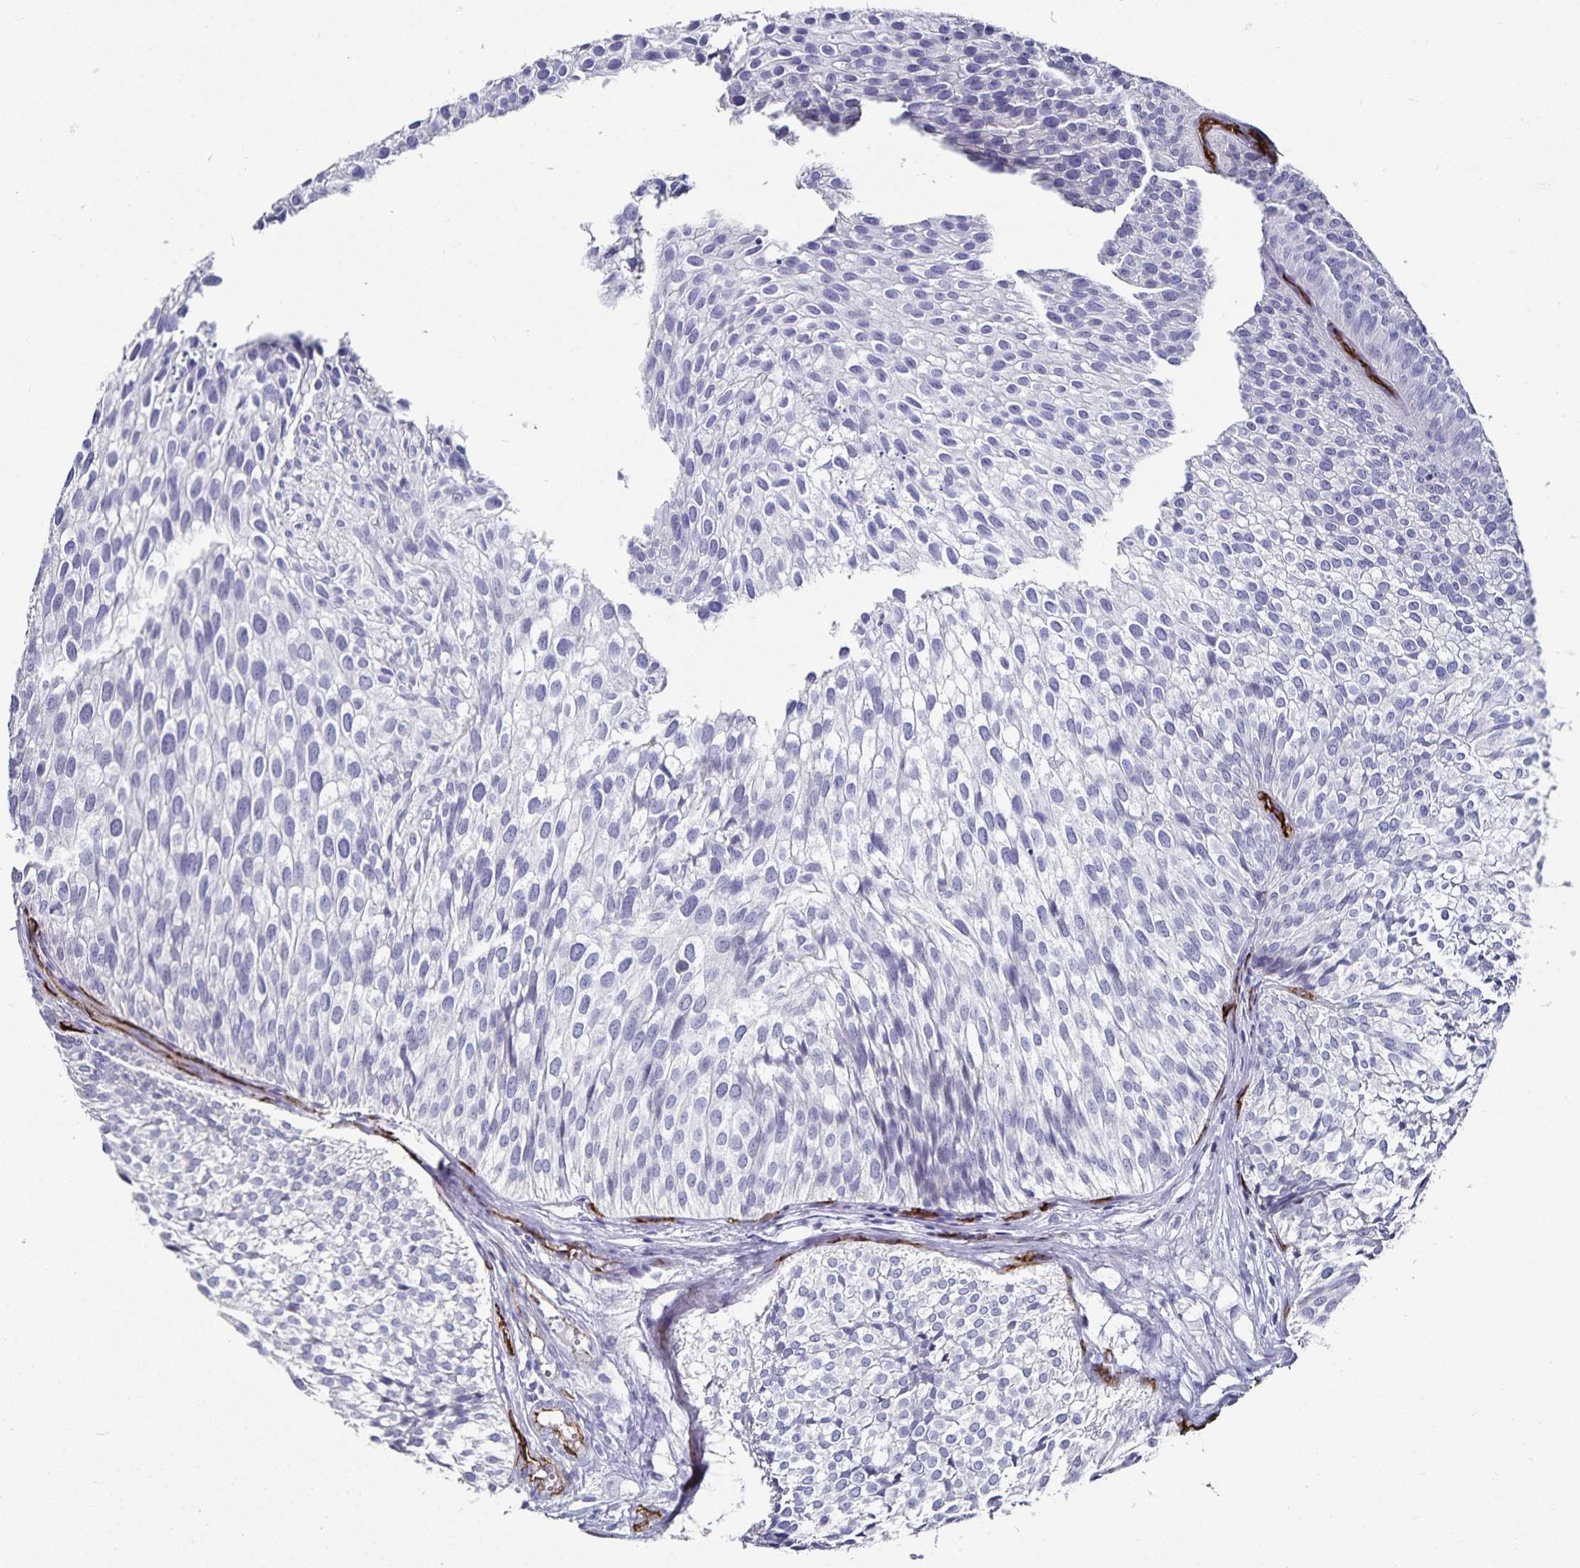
{"staining": {"intensity": "negative", "quantity": "none", "location": "none"}, "tissue": "urothelial cancer", "cell_type": "Tumor cells", "image_type": "cancer", "snomed": [{"axis": "morphology", "description": "Urothelial carcinoma, Low grade"}, {"axis": "topography", "description": "Urinary bladder"}], "caption": "Tumor cells show no significant expression in urothelial cancer. (Brightfield microscopy of DAB immunohistochemistry at high magnification).", "gene": "PODXL", "patient": {"sex": "male", "age": 91}}